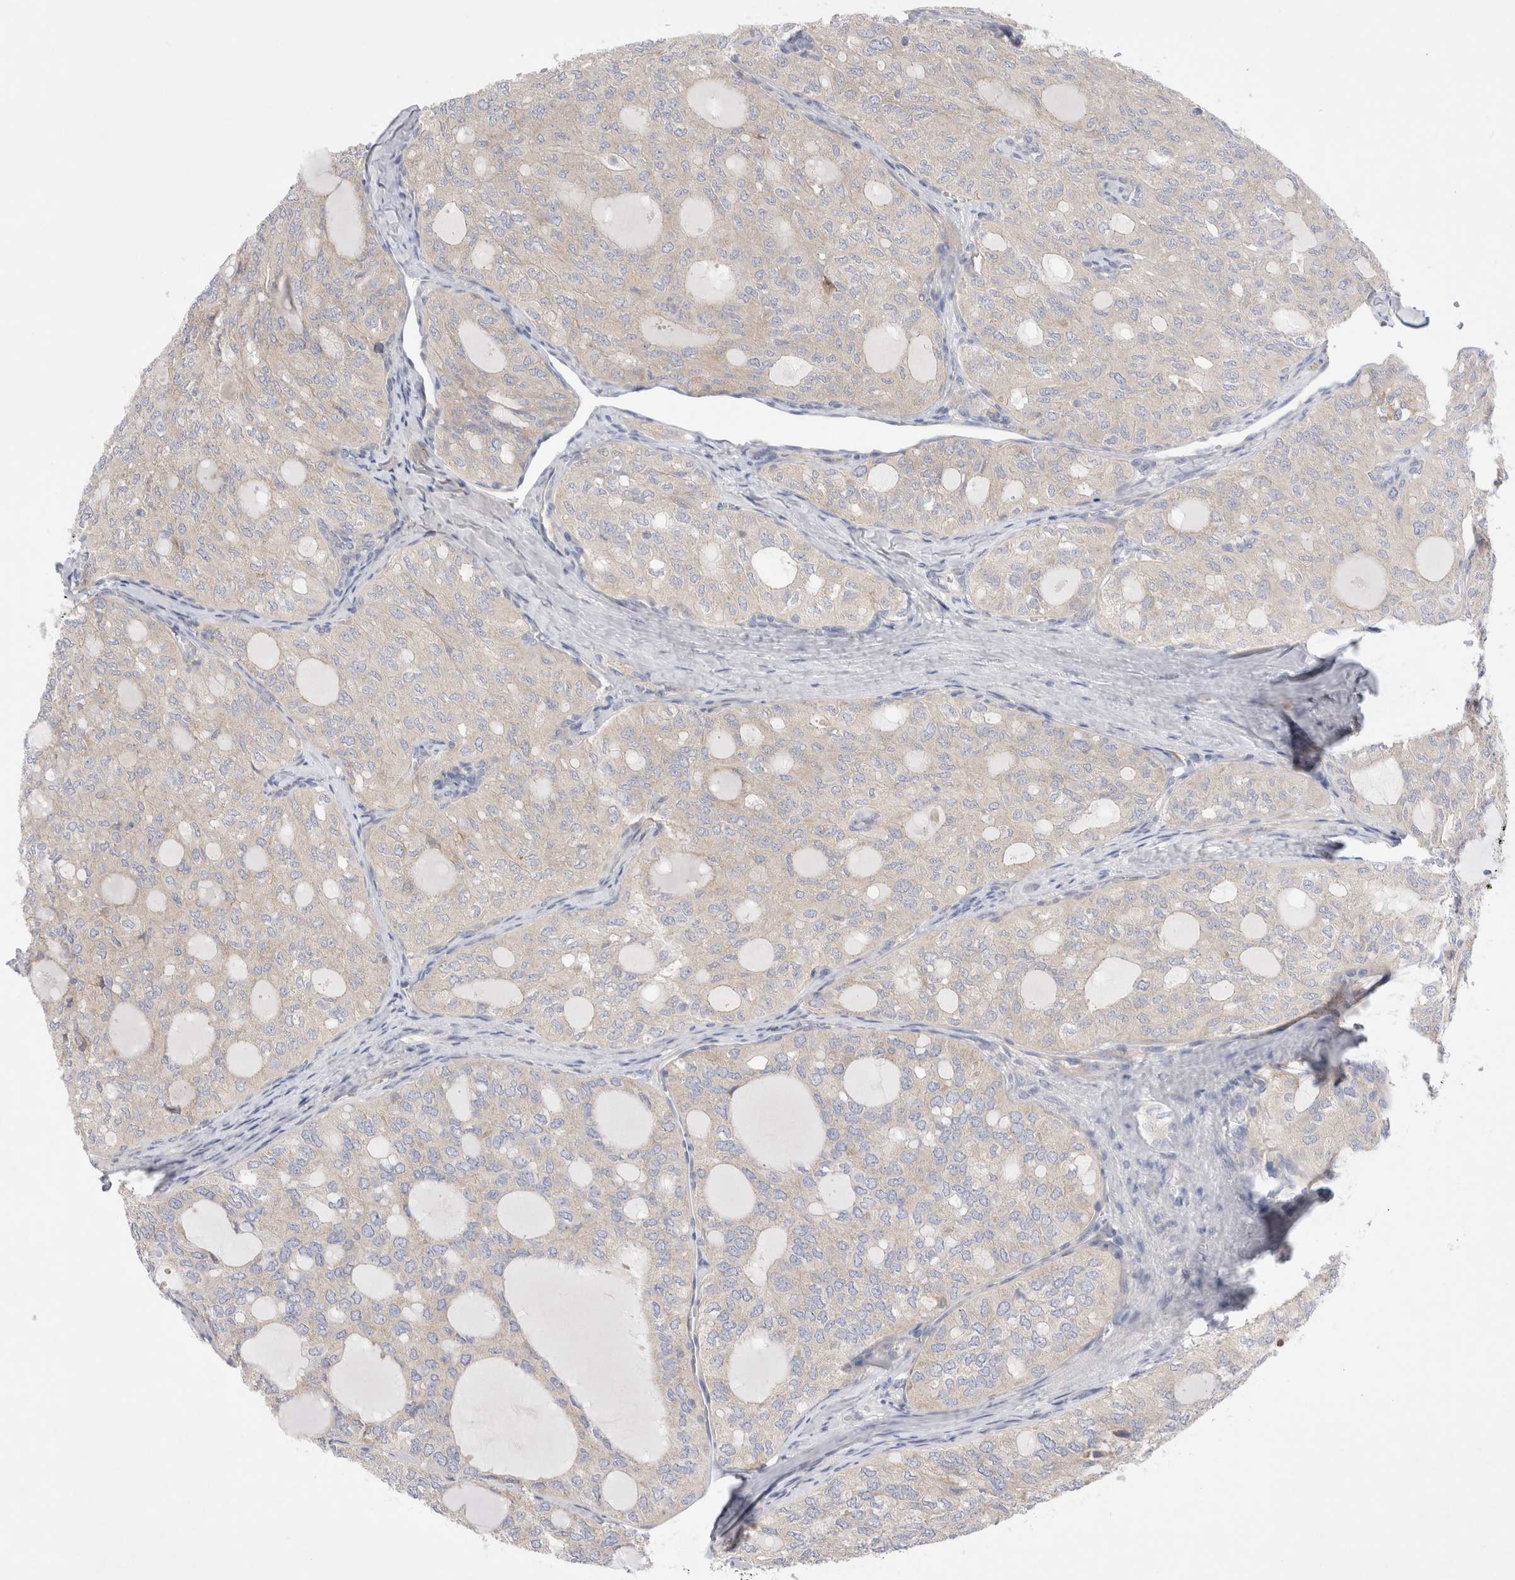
{"staining": {"intensity": "weak", "quantity": "<25%", "location": "cytoplasmic/membranous"}, "tissue": "thyroid cancer", "cell_type": "Tumor cells", "image_type": "cancer", "snomed": [{"axis": "morphology", "description": "Follicular adenoma carcinoma, NOS"}, {"axis": "topography", "description": "Thyroid gland"}], "caption": "Thyroid cancer (follicular adenoma carcinoma) was stained to show a protein in brown. There is no significant expression in tumor cells.", "gene": "RBM12B", "patient": {"sex": "male", "age": 75}}